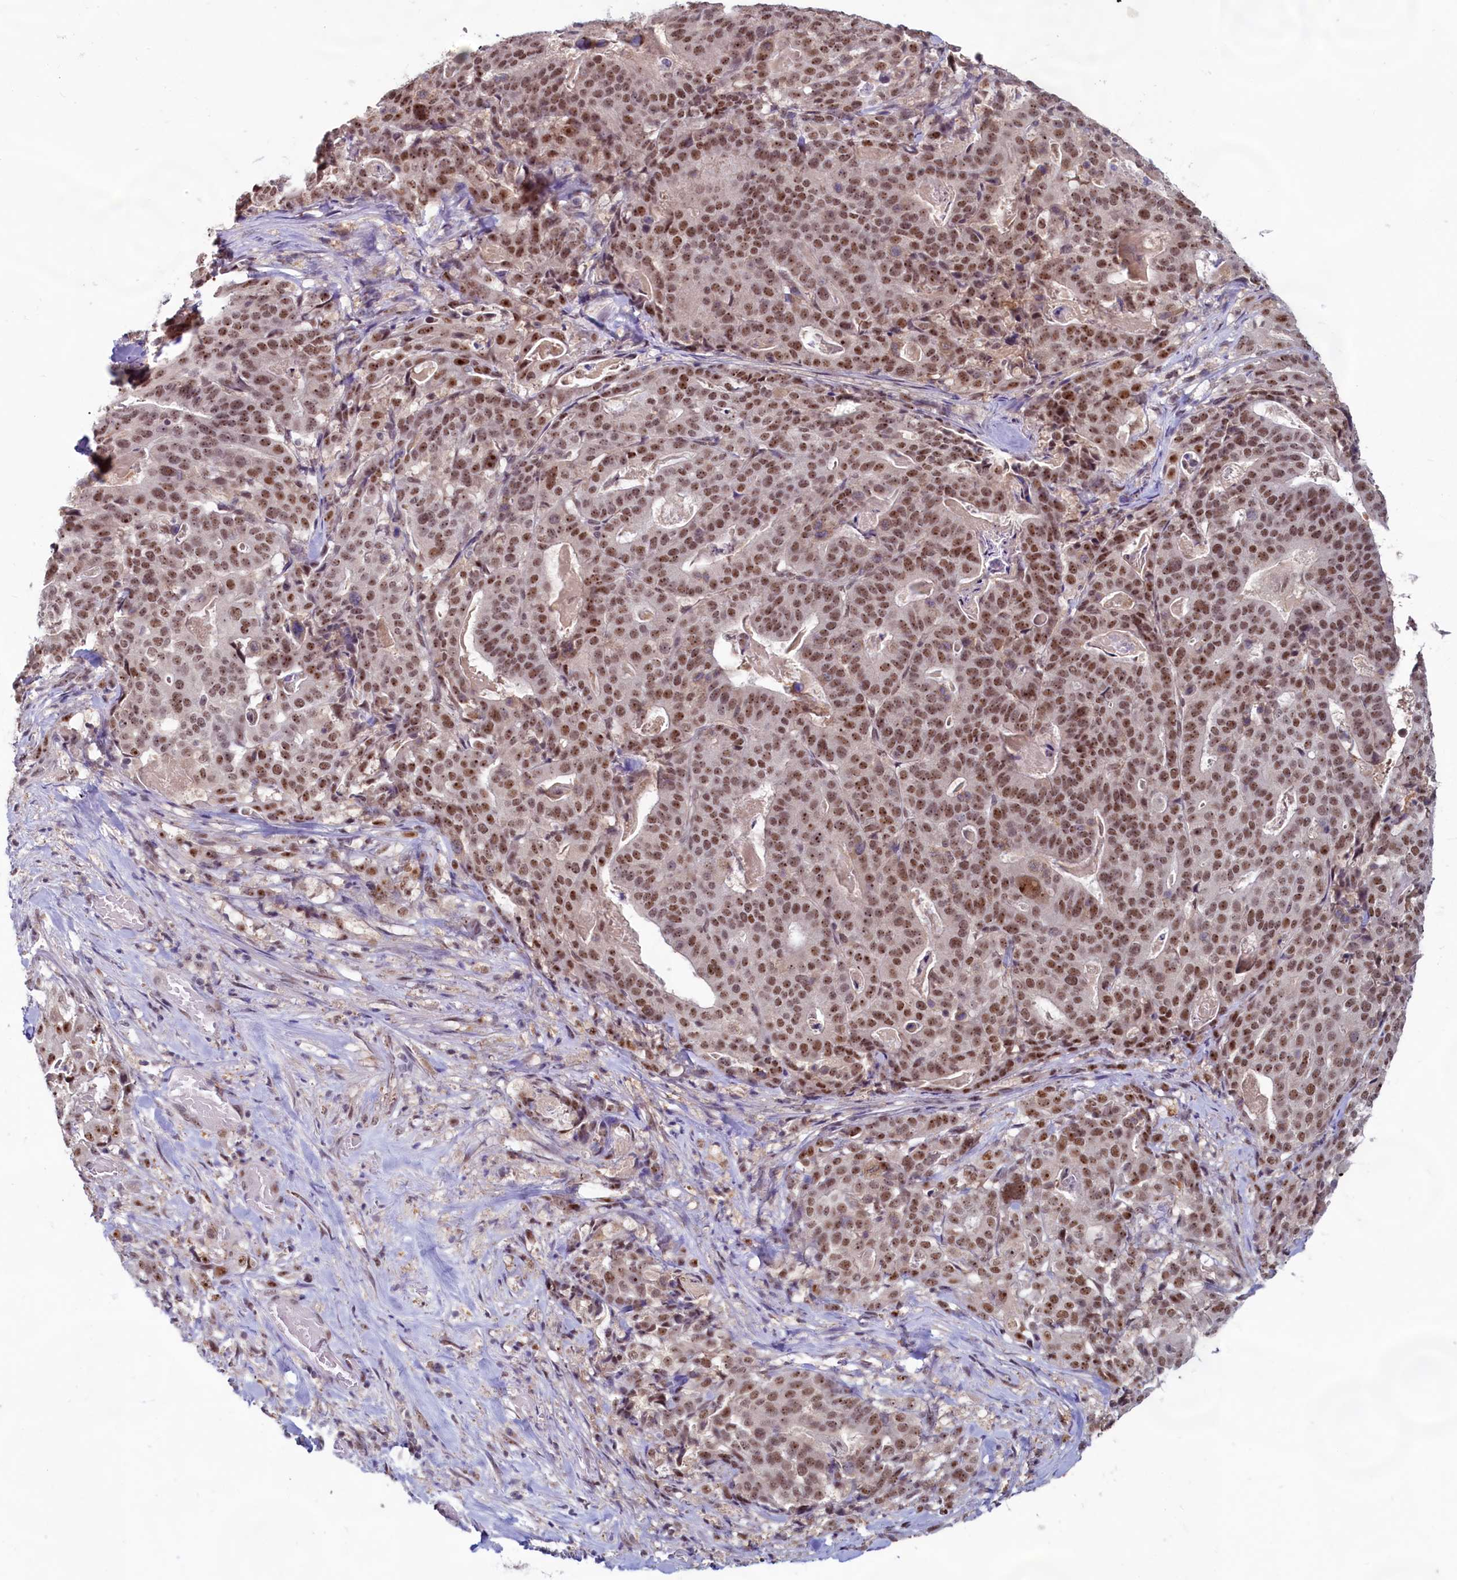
{"staining": {"intensity": "moderate", "quantity": ">75%", "location": "nuclear"}, "tissue": "stomach cancer", "cell_type": "Tumor cells", "image_type": "cancer", "snomed": [{"axis": "morphology", "description": "Adenocarcinoma, NOS"}, {"axis": "topography", "description": "Stomach"}], "caption": "Protein analysis of adenocarcinoma (stomach) tissue shows moderate nuclear positivity in approximately >75% of tumor cells. Immunohistochemistry stains the protein of interest in brown and the nuclei are stained blue.", "gene": "C1D", "patient": {"sex": "male", "age": 48}}